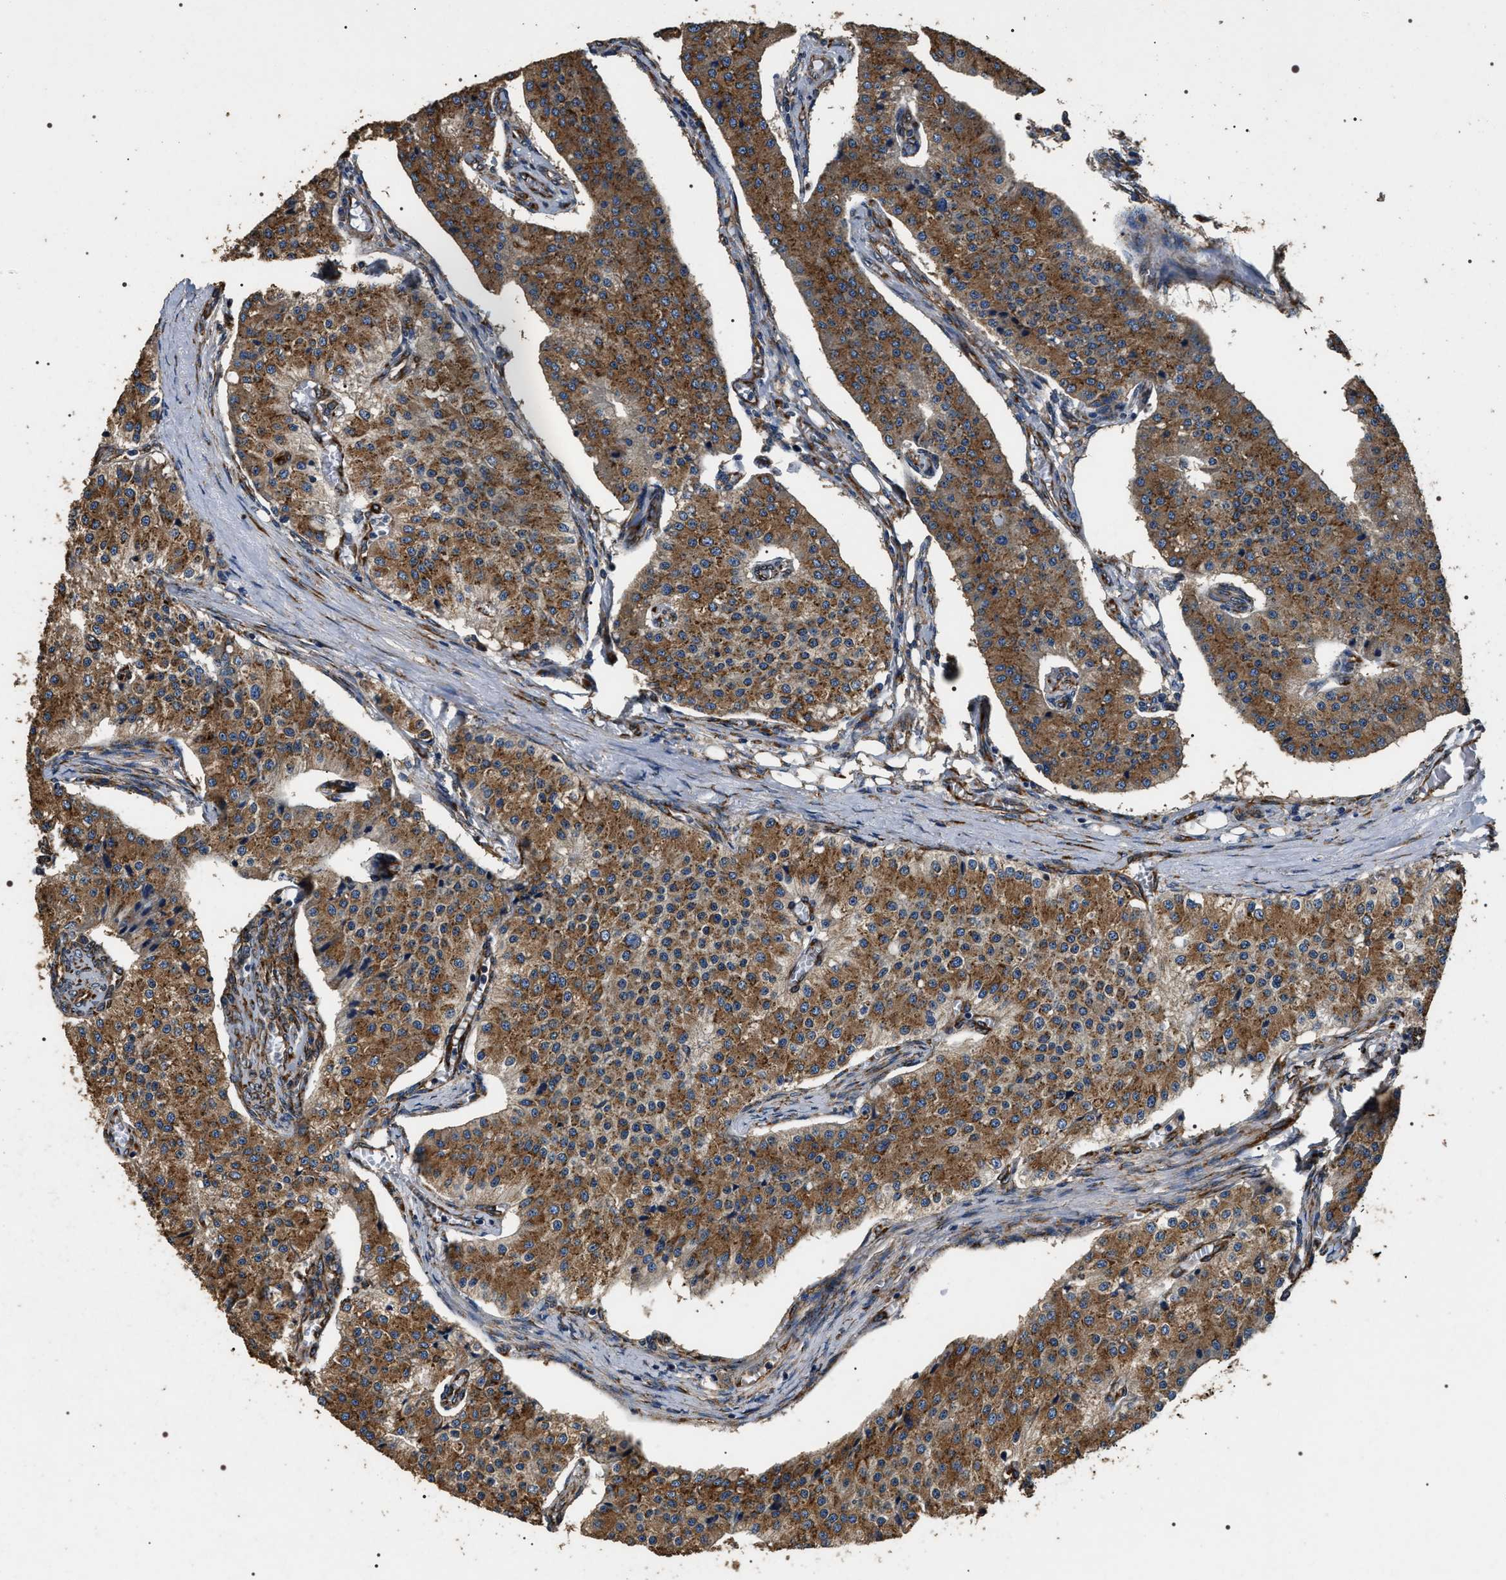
{"staining": {"intensity": "moderate", "quantity": ">75%", "location": "cytoplasmic/membranous"}, "tissue": "carcinoid", "cell_type": "Tumor cells", "image_type": "cancer", "snomed": [{"axis": "morphology", "description": "Carcinoid, malignant, NOS"}, {"axis": "topography", "description": "Colon"}], "caption": "This image reveals immunohistochemistry (IHC) staining of human carcinoid (malignant), with medium moderate cytoplasmic/membranous staining in about >75% of tumor cells.", "gene": "KTN1", "patient": {"sex": "female", "age": 52}}